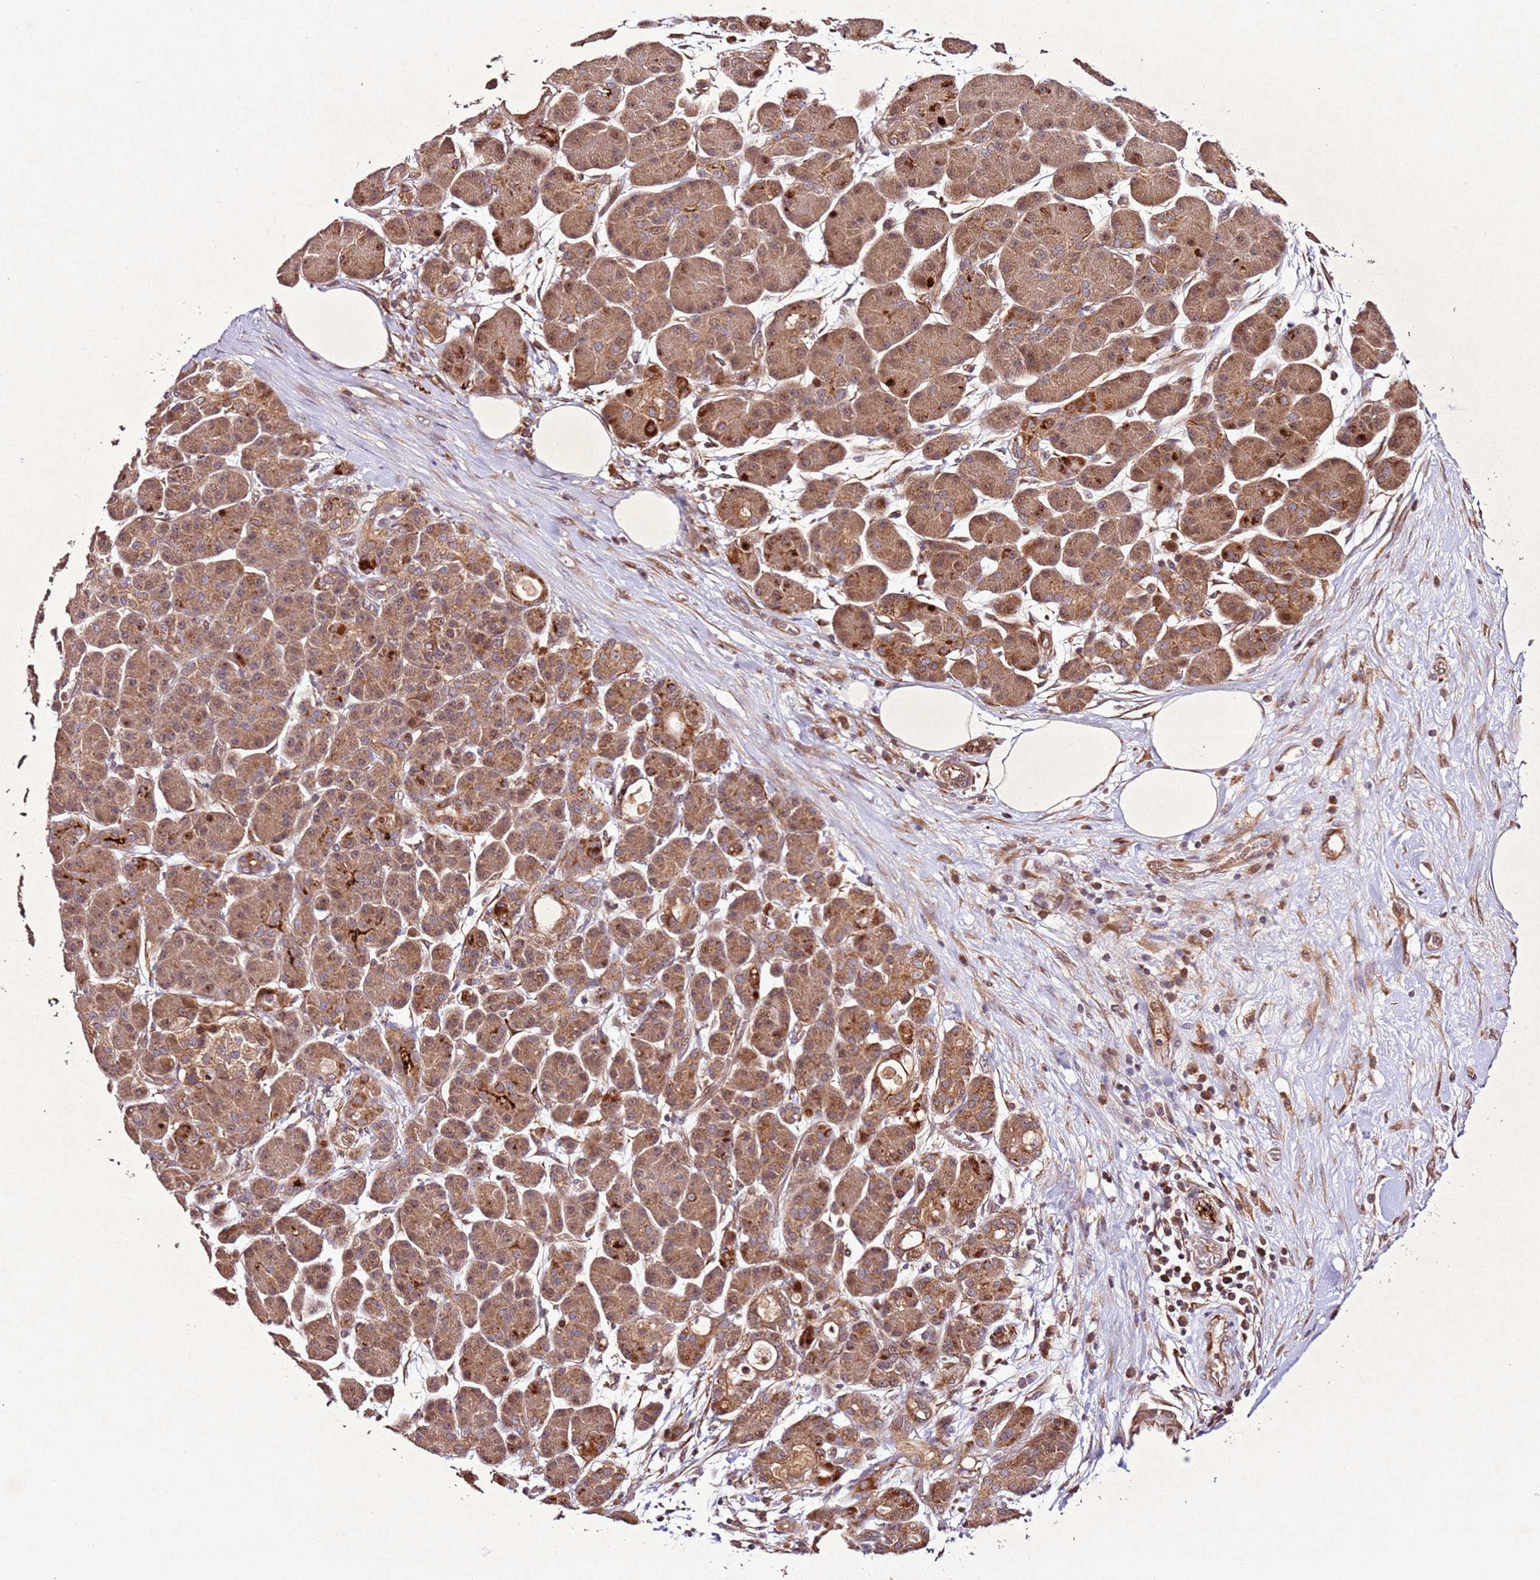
{"staining": {"intensity": "moderate", "quantity": ">75%", "location": "cytoplasmic/membranous"}, "tissue": "pancreas", "cell_type": "Exocrine glandular cells", "image_type": "normal", "snomed": [{"axis": "morphology", "description": "Normal tissue, NOS"}, {"axis": "topography", "description": "Pancreas"}], "caption": "Protein staining exhibits moderate cytoplasmic/membranous expression in about >75% of exocrine glandular cells in benign pancreas. The staining was performed using DAB (3,3'-diaminobenzidine), with brown indicating positive protein expression. Nuclei are stained blue with hematoxylin.", "gene": "PTMA", "patient": {"sex": "male", "age": 63}}